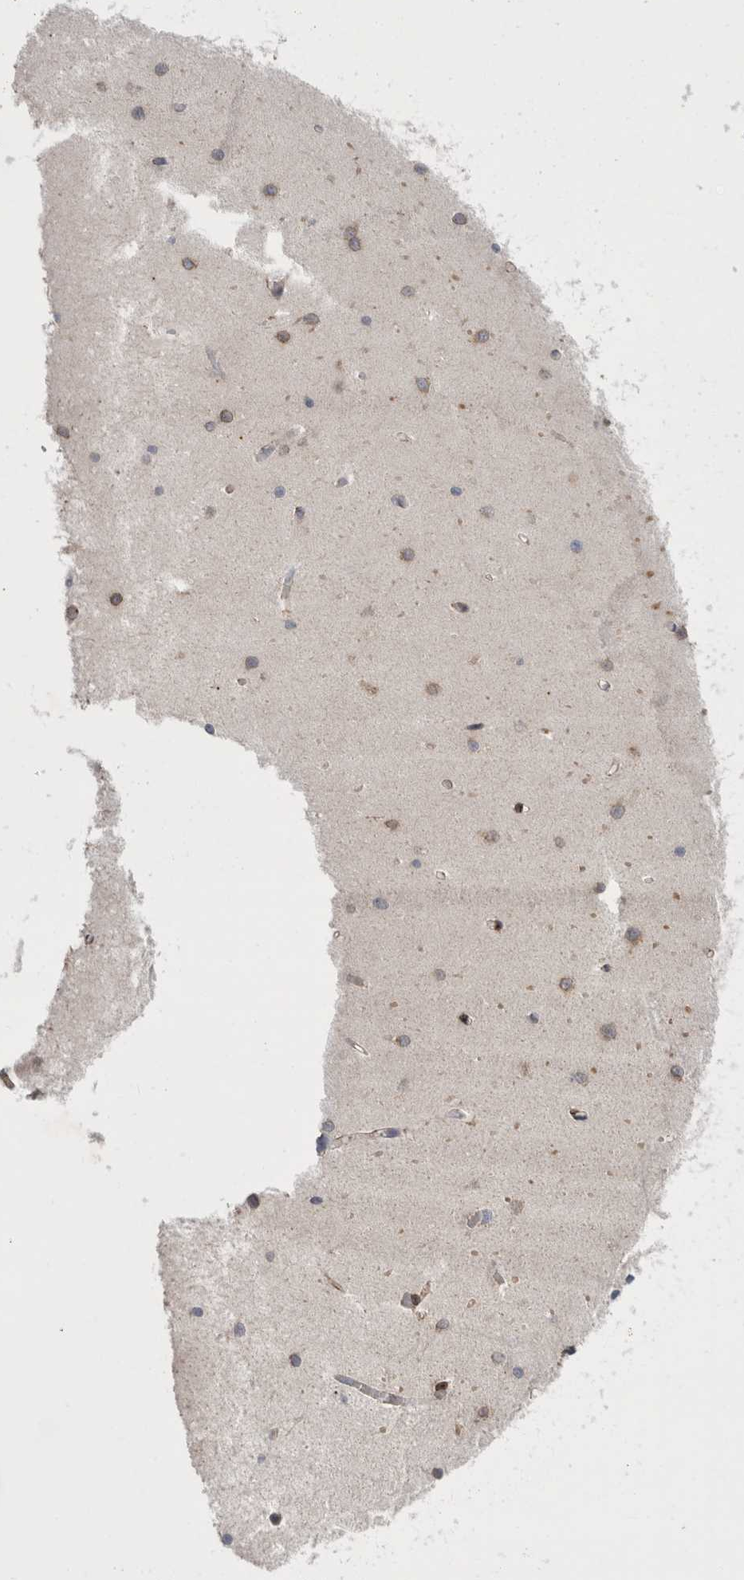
{"staining": {"intensity": "negative", "quantity": "none", "location": "none"}, "tissue": "cerebellum", "cell_type": "Cells in granular layer", "image_type": "normal", "snomed": [{"axis": "morphology", "description": "Normal tissue, NOS"}, {"axis": "topography", "description": "Cerebellum"}], "caption": "Immunohistochemistry photomicrograph of unremarkable cerebellum: human cerebellum stained with DAB (3,3'-diaminobenzidine) reveals no significant protein expression in cells in granular layer.", "gene": "GANAB", "patient": {"sex": "male", "age": 37}}